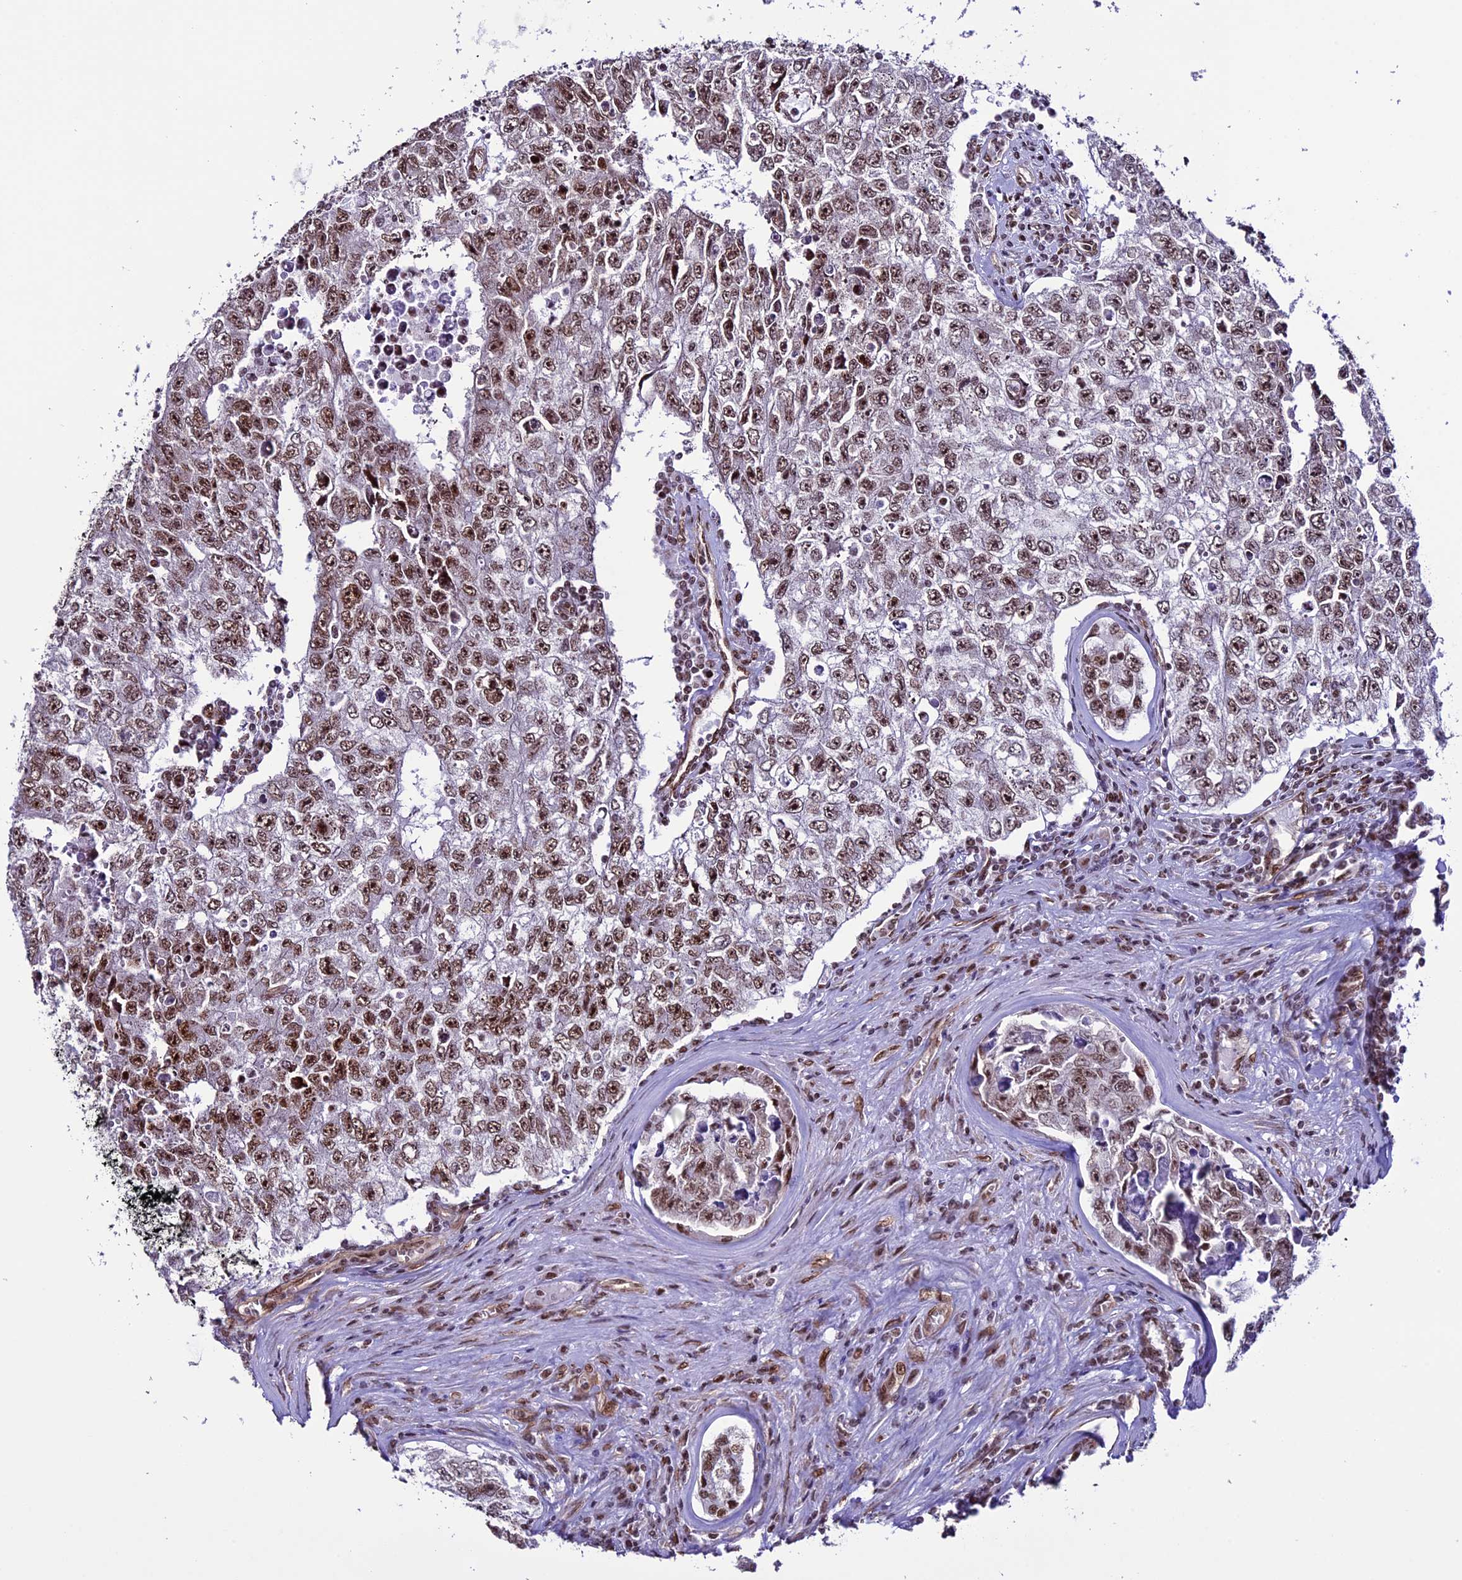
{"staining": {"intensity": "moderate", "quantity": ">75%", "location": "nuclear"}, "tissue": "testis cancer", "cell_type": "Tumor cells", "image_type": "cancer", "snomed": [{"axis": "morphology", "description": "Carcinoma, Embryonal, NOS"}, {"axis": "topography", "description": "Testis"}], "caption": "A high-resolution photomicrograph shows immunohistochemistry (IHC) staining of testis embryonal carcinoma, which reveals moderate nuclear expression in about >75% of tumor cells.", "gene": "MPHOSPH8", "patient": {"sex": "male", "age": 17}}